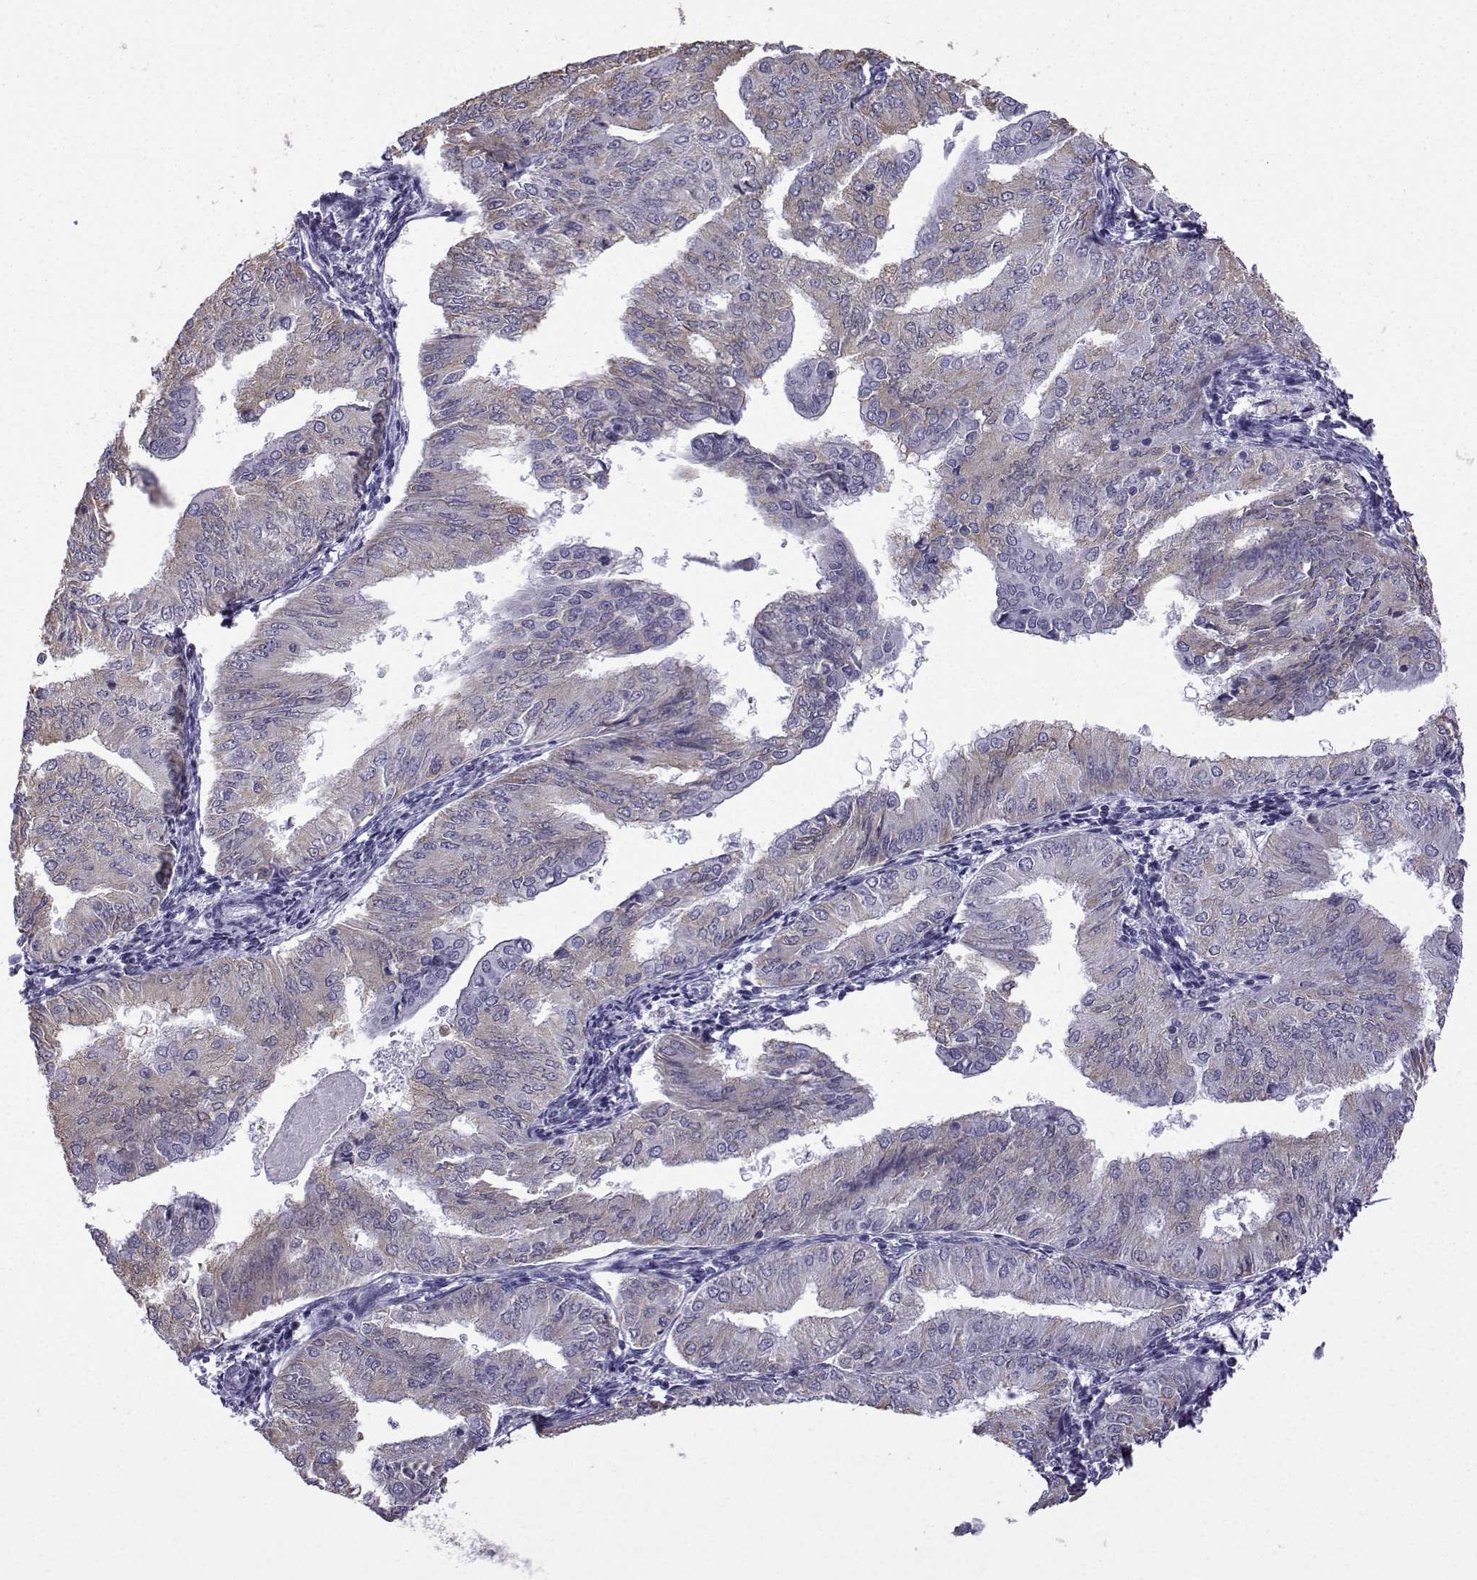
{"staining": {"intensity": "weak", "quantity": "<25%", "location": "cytoplasmic/membranous"}, "tissue": "endometrial cancer", "cell_type": "Tumor cells", "image_type": "cancer", "snomed": [{"axis": "morphology", "description": "Adenocarcinoma, NOS"}, {"axis": "topography", "description": "Endometrium"}], "caption": "Tumor cells show no significant protein positivity in endometrial cancer (adenocarcinoma).", "gene": "MRGBP", "patient": {"sex": "female", "age": 53}}